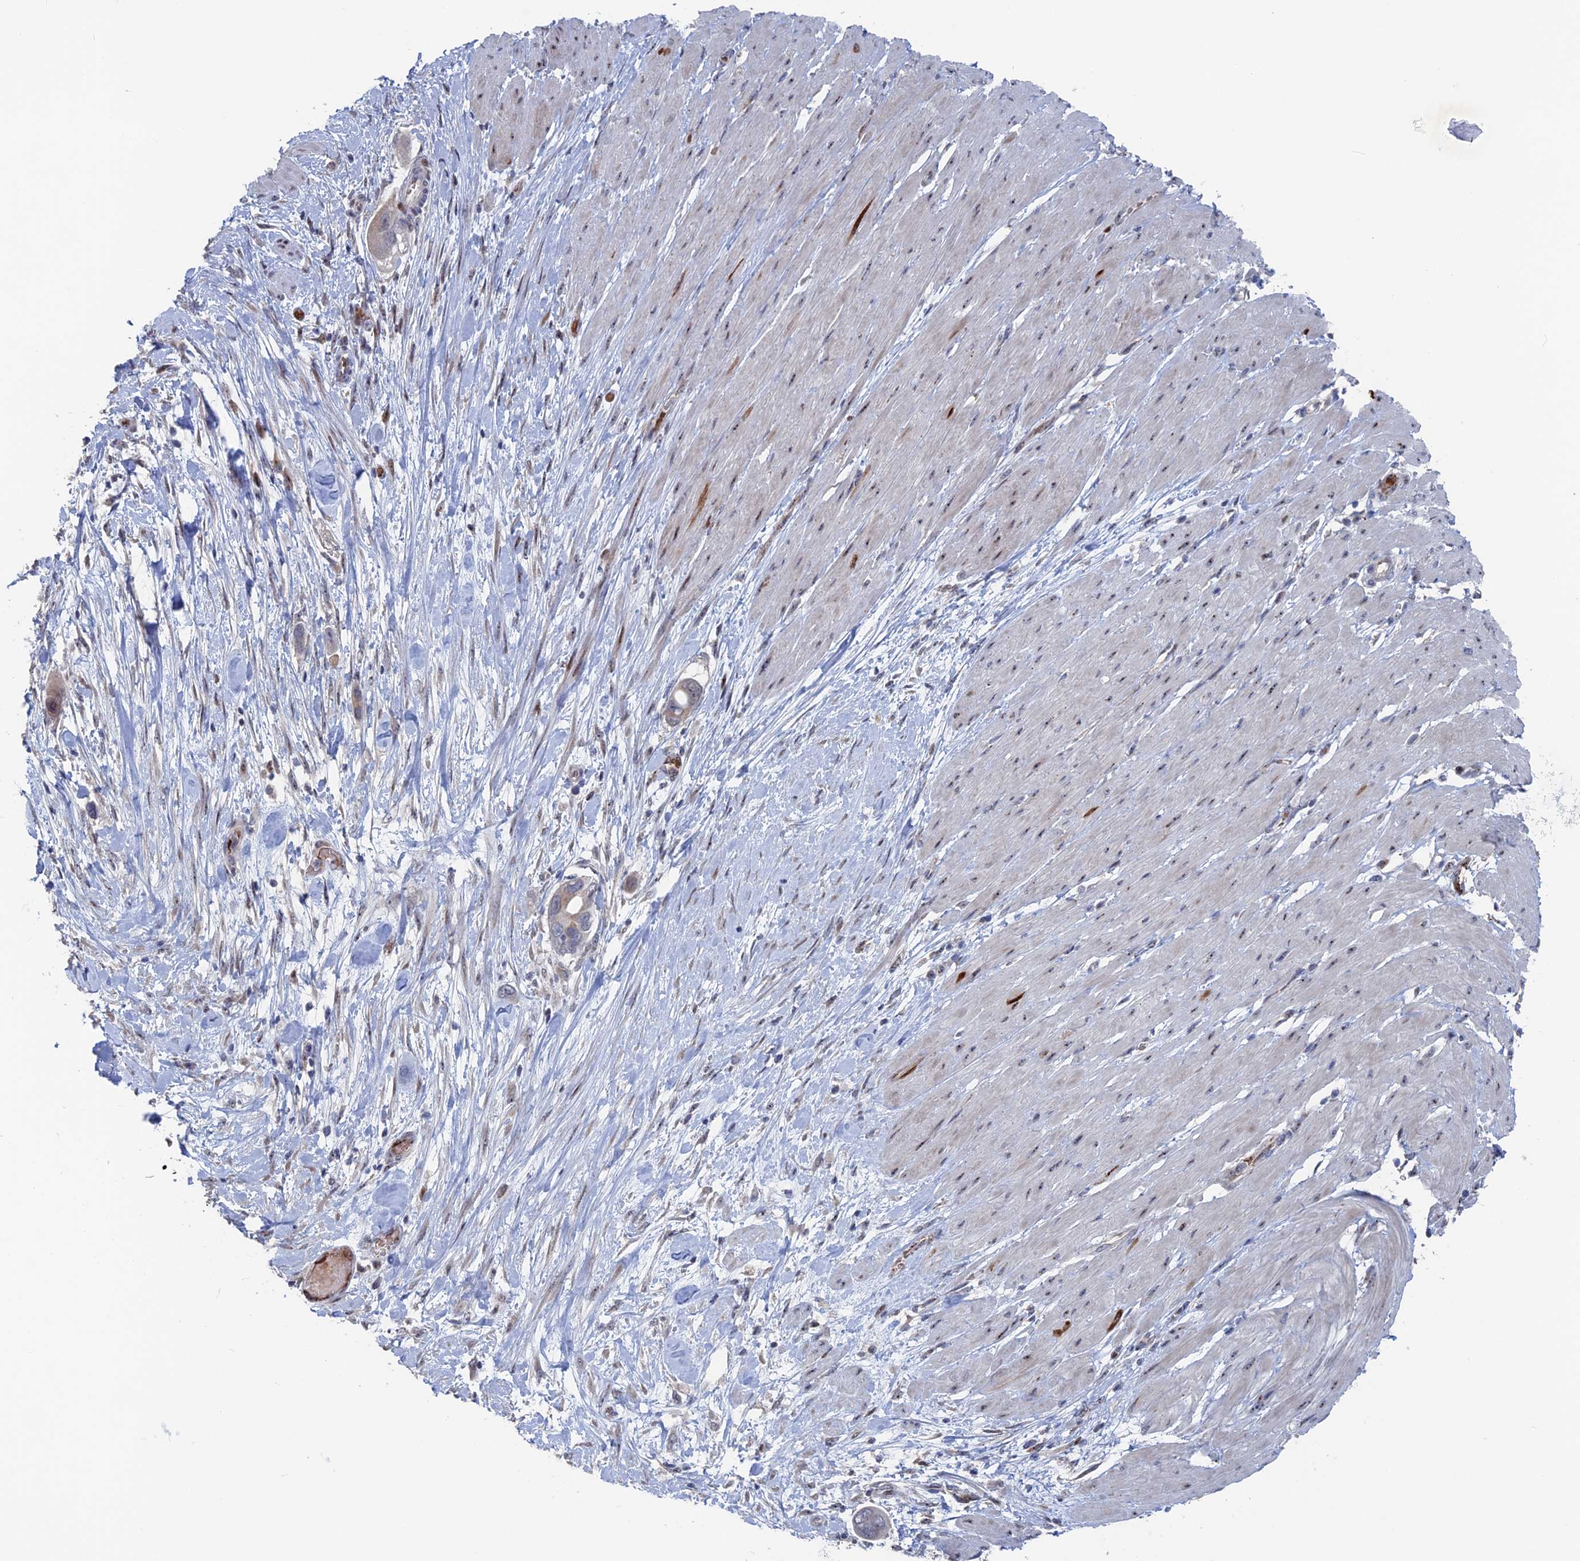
{"staining": {"intensity": "weak", "quantity": "<25%", "location": "cytoplasmic/membranous"}, "tissue": "pancreatic cancer", "cell_type": "Tumor cells", "image_type": "cancer", "snomed": [{"axis": "morphology", "description": "Adenocarcinoma, NOS"}, {"axis": "topography", "description": "Pancreas"}], "caption": "Tumor cells are negative for brown protein staining in pancreatic cancer (adenocarcinoma).", "gene": "SH3D21", "patient": {"sex": "male", "age": 68}}